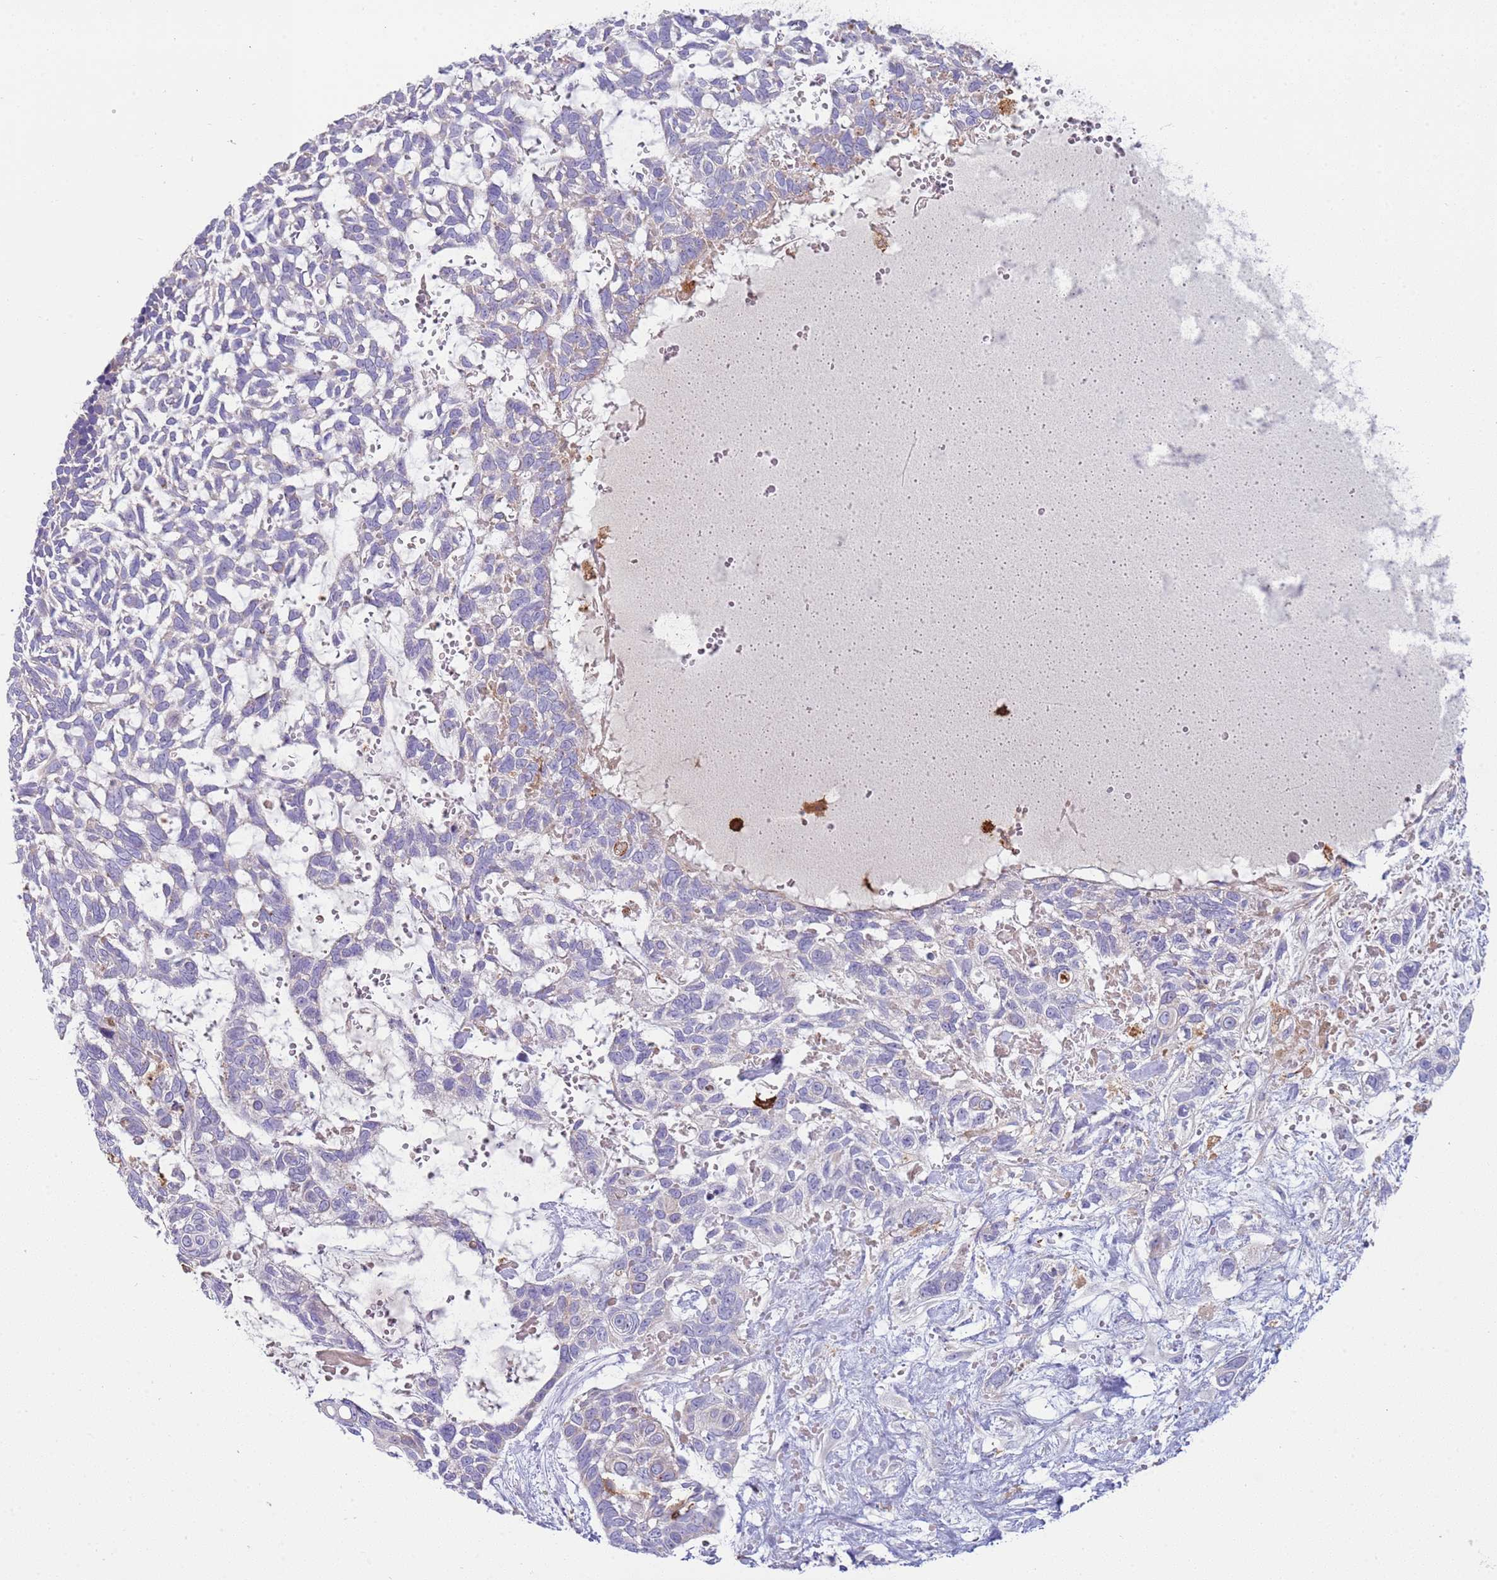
{"staining": {"intensity": "negative", "quantity": "none", "location": "none"}, "tissue": "skin cancer", "cell_type": "Tumor cells", "image_type": "cancer", "snomed": [{"axis": "morphology", "description": "Basal cell carcinoma"}, {"axis": "topography", "description": "Skin"}], "caption": "Human basal cell carcinoma (skin) stained for a protein using IHC demonstrates no positivity in tumor cells.", "gene": "TTPAL", "patient": {"sex": "male", "age": 88}}